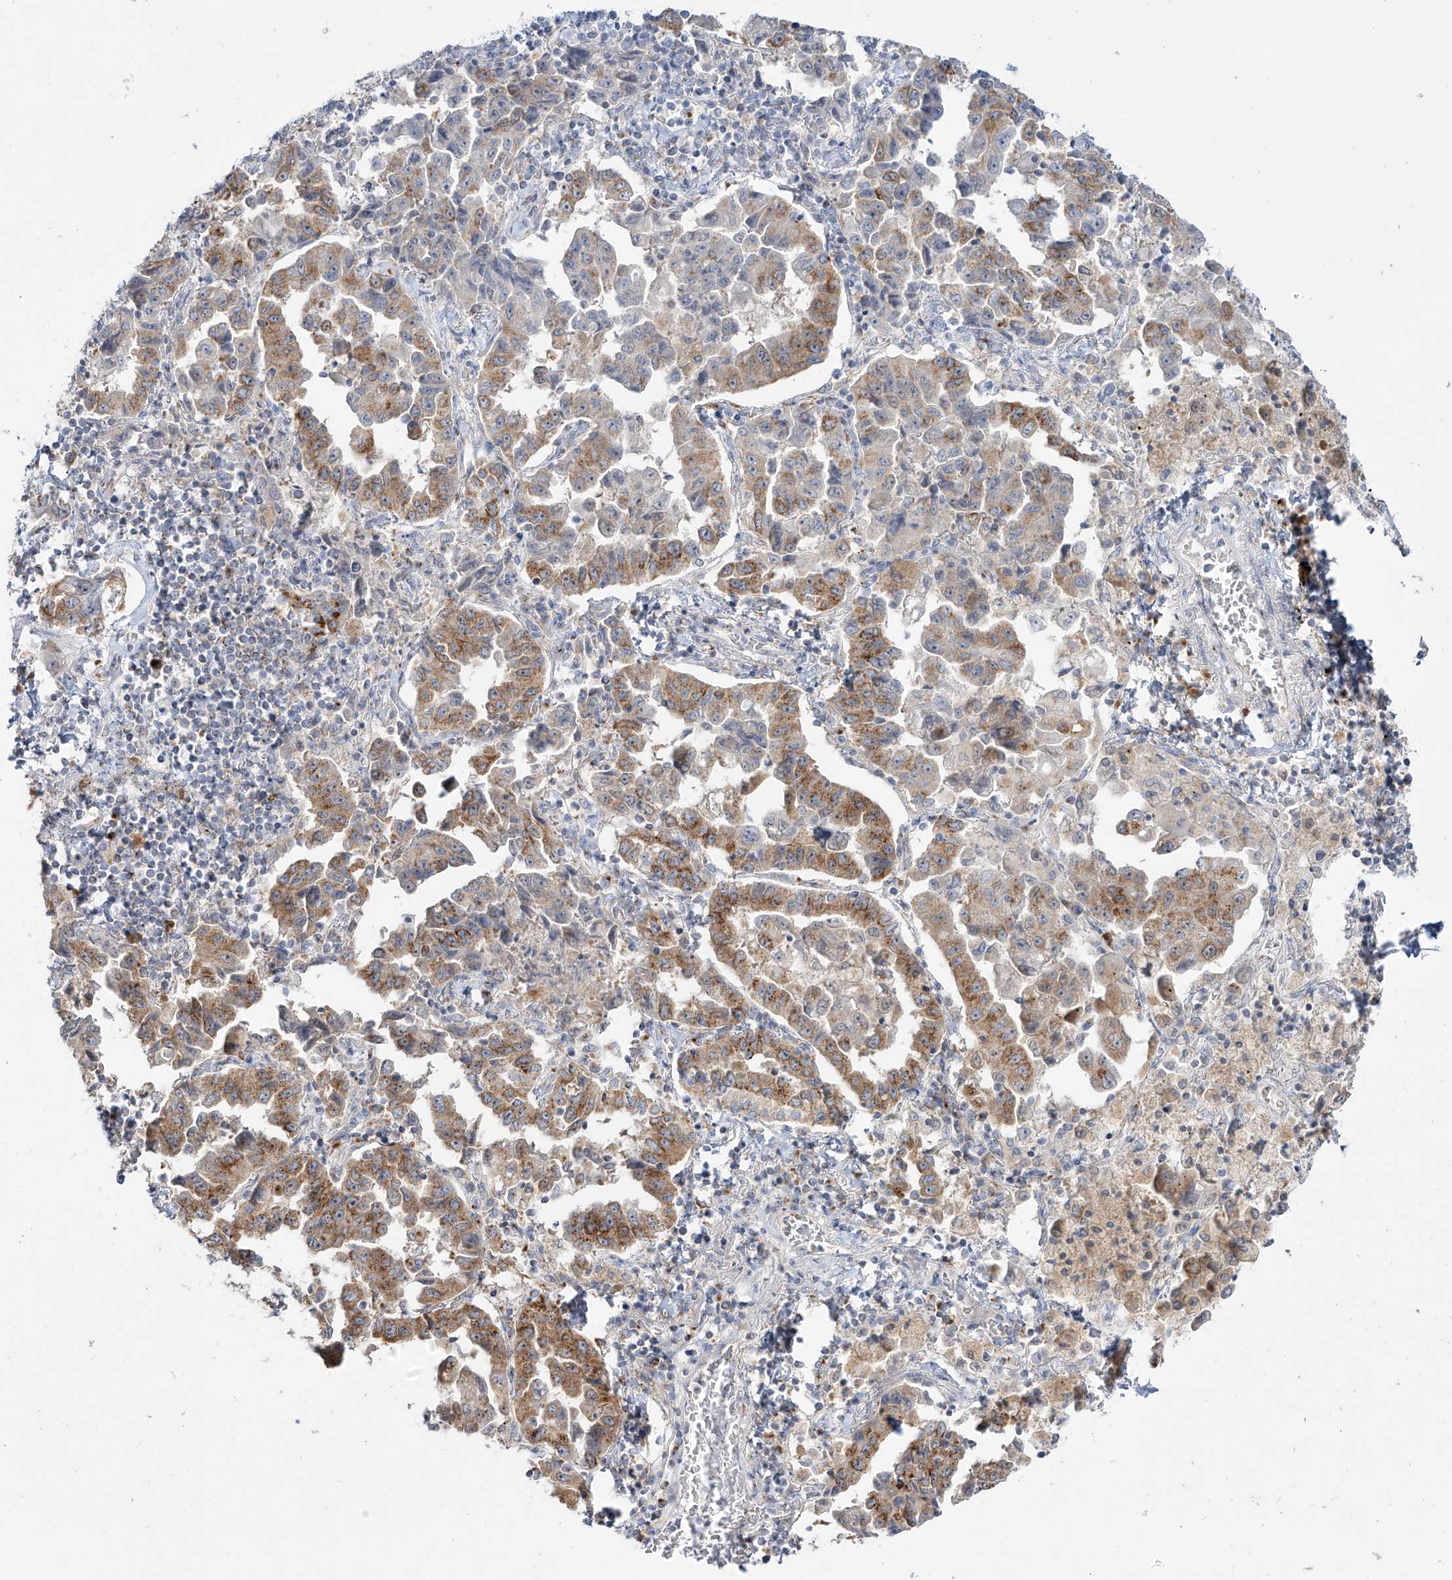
{"staining": {"intensity": "moderate", "quantity": ">75%", "location": "cytoplasmic/membranous"}, "tissue": "lung cancer", "cell_type": "Tumor cells", "image_type": "cancer", "snomed": [{"axis": "morphology", "description": "Adenocarcinoma, NOS"}, {"axis": "topography", "description": "Lung"}], "caption": "Lung cancer stained with a brown dye shows moderate cytoplasmic/membranous positive staining in approximately >75% of tumor cells.", "gene": "BSDC1", "patient": {"sex": "female", "age": 51}}